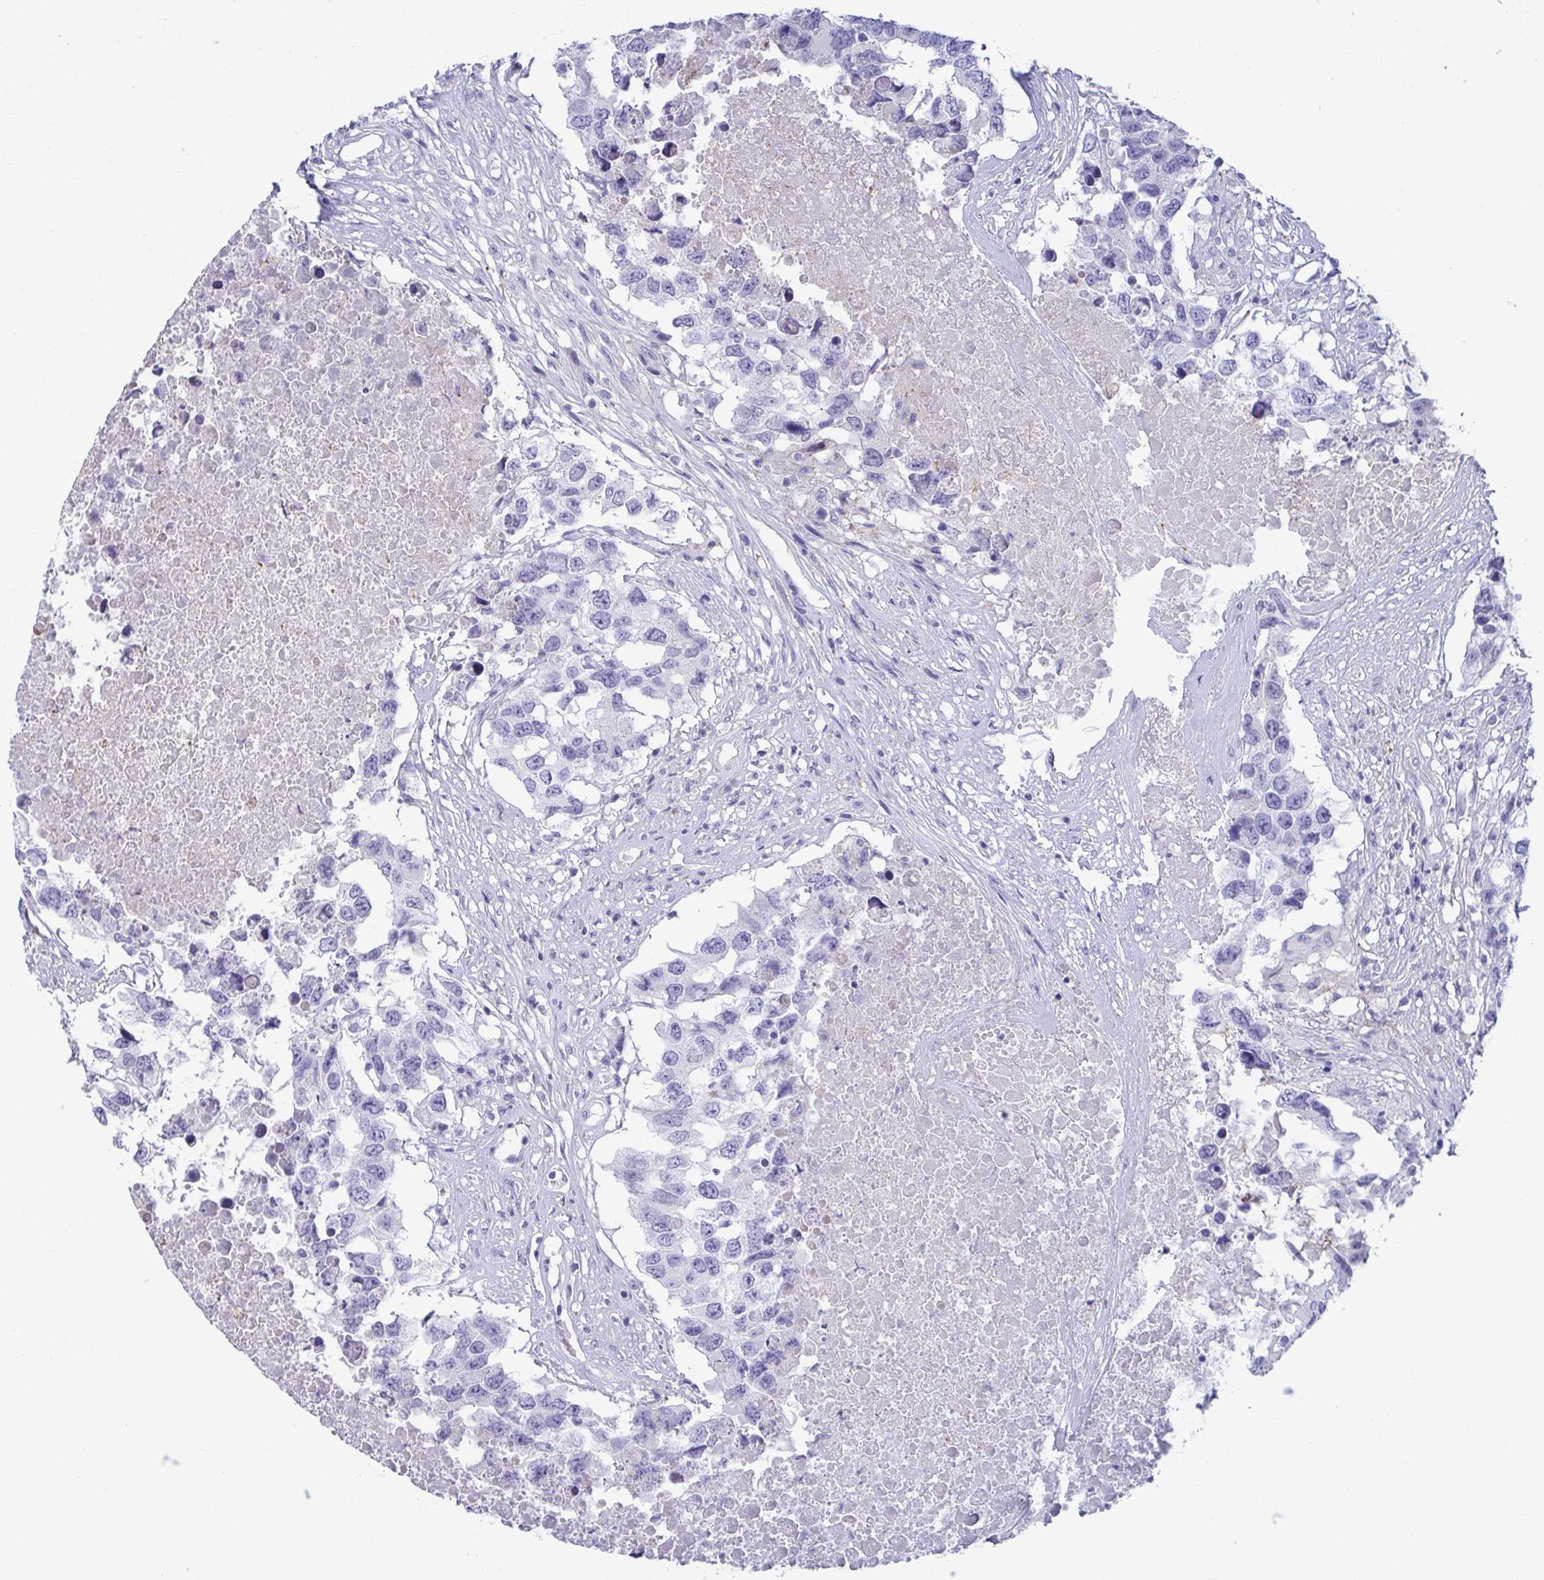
{"staining": {"intensity": "negative", "quantity": "none", "location": "none"}, "tissue": "testis cancer", "cell_type": "Tumor cells", "image_type": "cancer", "snomed": [{"axis": "morphology", "description": "Carcinoma, Embryonal, NOS"}, {"axis": "topography", "description": "Testis"}], "caption": "Tumor cells are negative for protein expression in human testis cancer (embryonal carcinoma). Nuclei are stained in blue.", "gene": "MS4A14", "patient": {"sex": "male", "age": 83}}